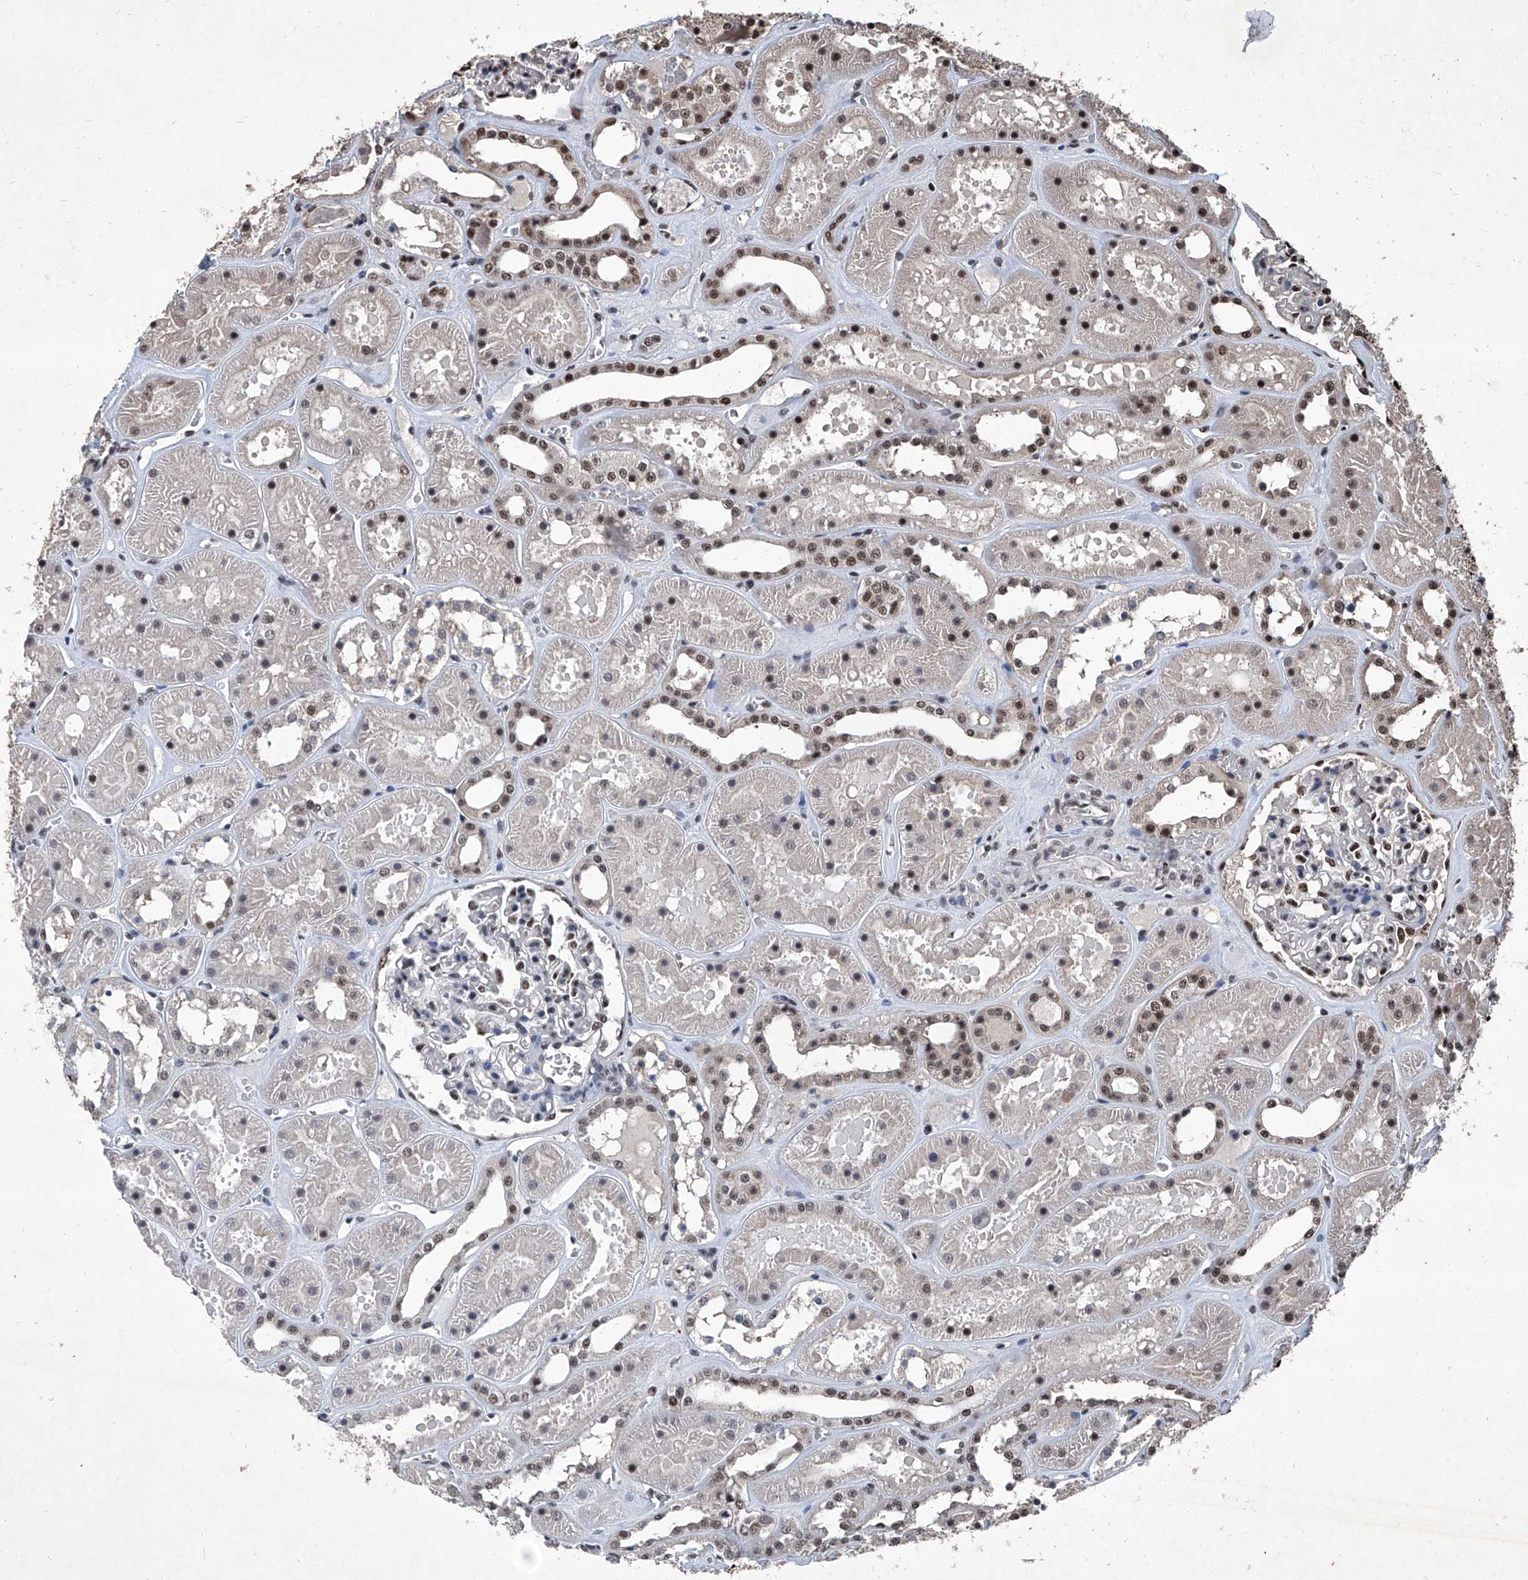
{"staining": {"intensity": "strong", "quantity": "25%-75%", "location": "nuclear"}, "tissue": "kidney", "cell_type": "Cells in glomeruli", "image_type": "normal", "snomed": [{"axis": "morphology", "description": "Normal tissue, NOS"}, {"axis": "topography", "description": "Kidney"}], "caption": "Kidney stained with IHC demonstrates strong nuclear staining in about 25%-75% of cells in glomeruli.", "gene": "DDX39B", "patient": {"sex": "female", "age": 41}}